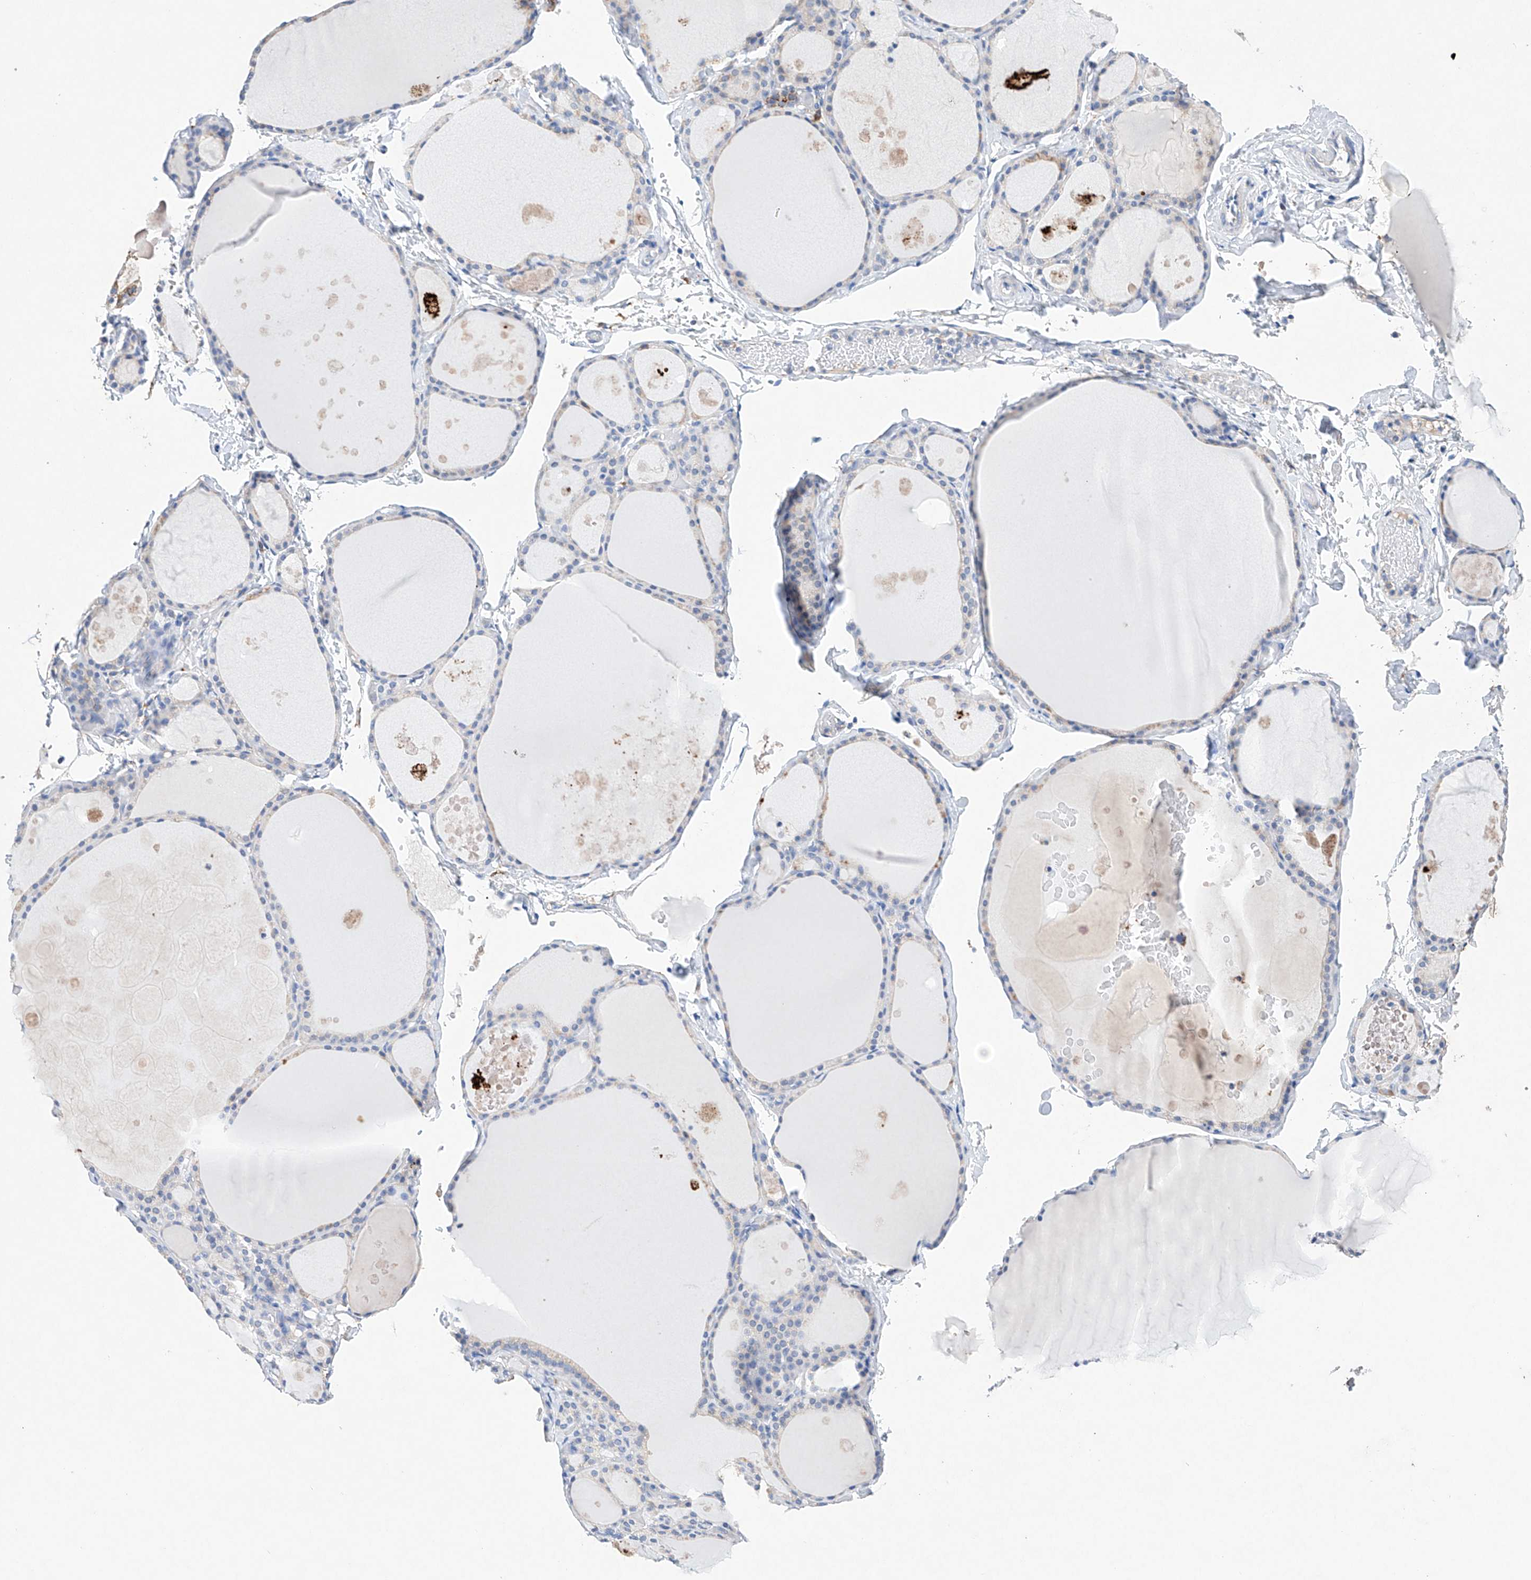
{"staining": {"intensity": "weak", "quantity": "<25%", "location": "cytoplasmic/membranous"}, "tissue": "thyroid gland", "cell_type": "Glandular cells", "image_type": "normal", "snomed": [{"axis": "morphology", "description": "Normal tissue, NOS"}, {"axis": "topography", "description": "Thyroid gland"}], "caption": "A micrograph of thyroid gland stained for a protein reveals no brown staining in glandular cells. The staining was performed using DAB (3,3'-diaminobenzidine) to visualize the protein expression in brown, while the nuclei were stained in blue with hematoxylin (Magnification: 20x).", "gene": "NRROS", "patient": {"sex": "male", "age": 56}}